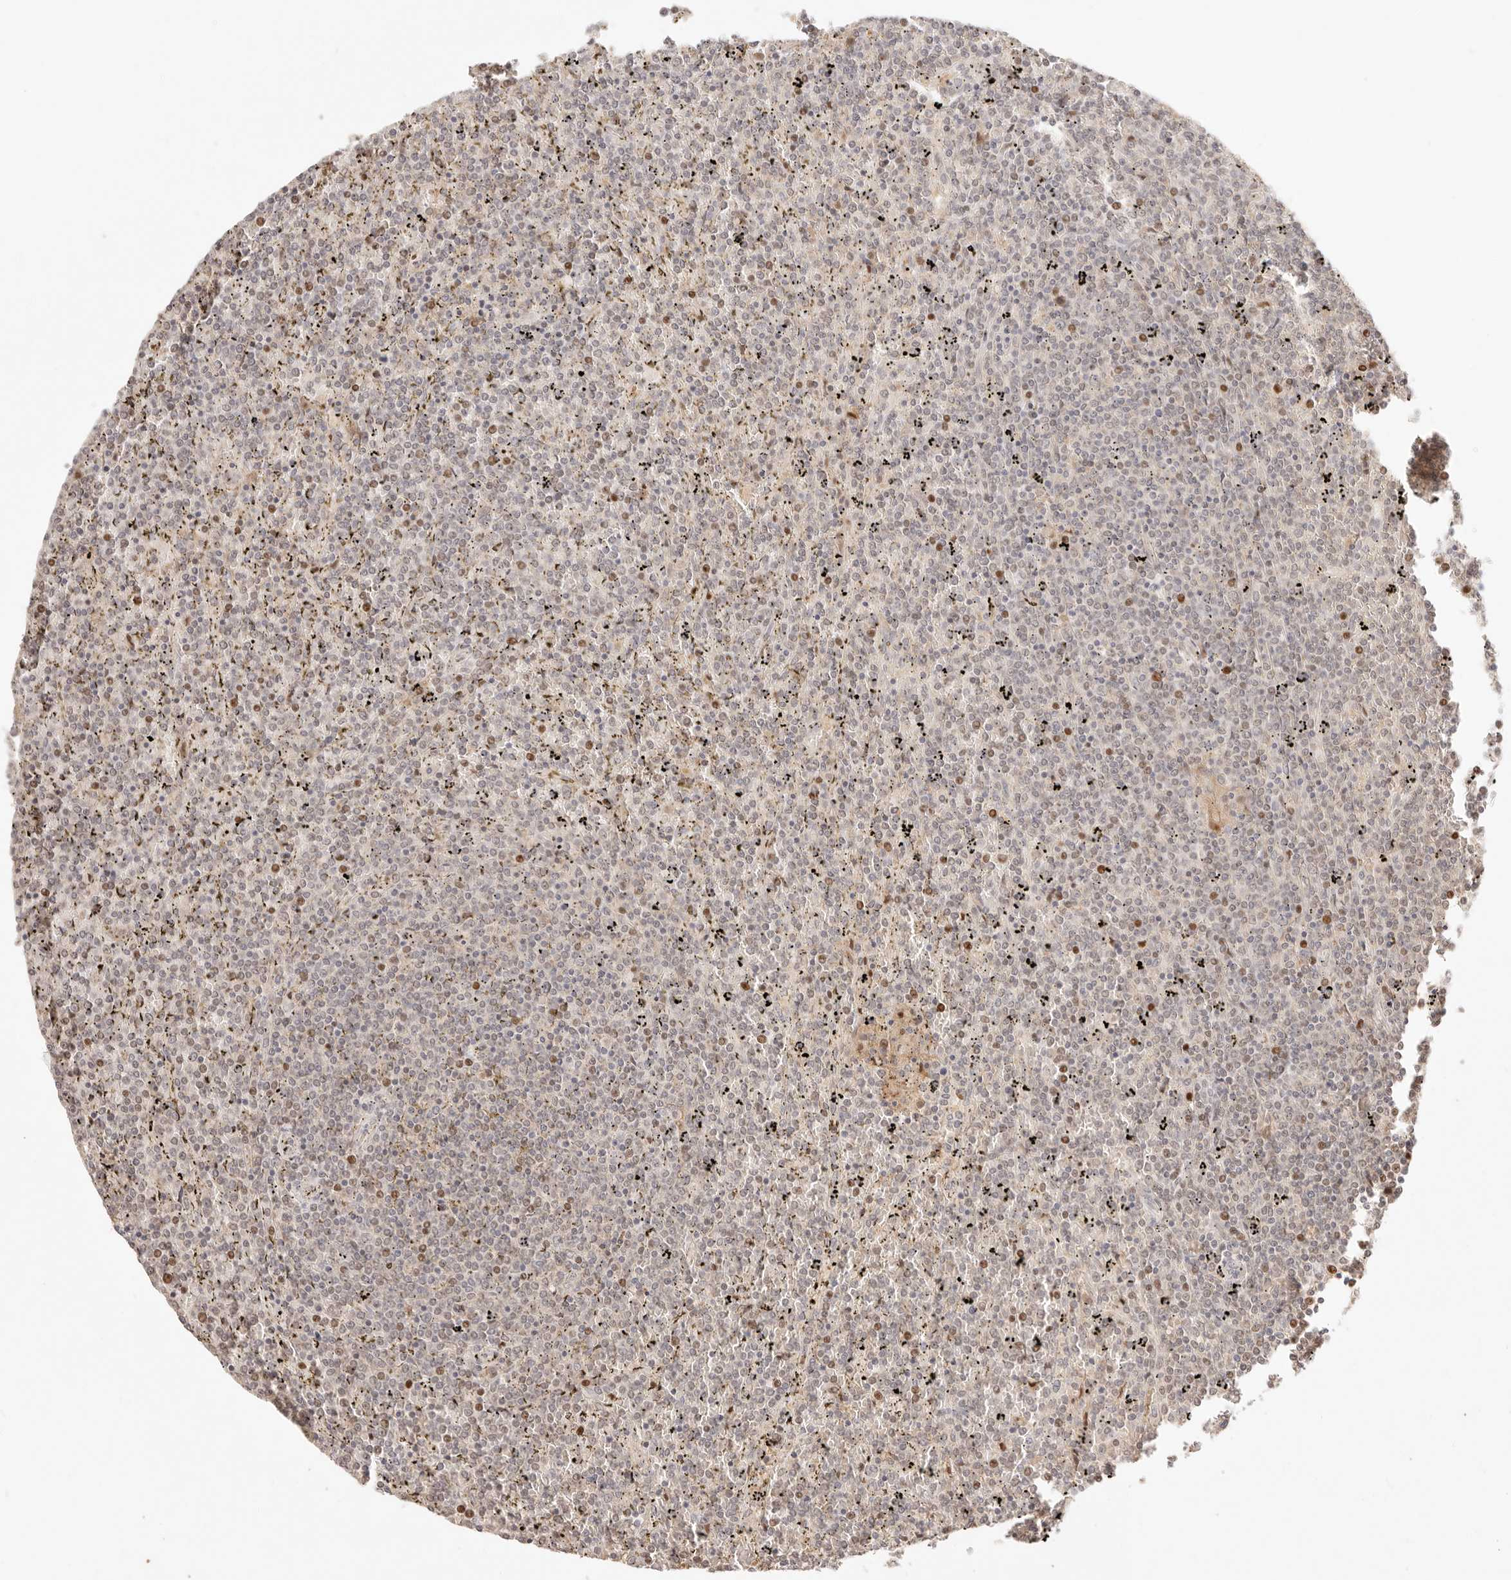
{"staining": {"intensity": "negative", "quantity": "none", "location": "none"}, "tissue": "lymphoma", "cell_type": "Tumor cells", "image_type": "cancer", "snomed": [{"axis": "morphology", "description": "Malignant lymphoma, non-Hodgkin's type, Low grade"}, {"axis": "topography", "description": "Spleen"}], "caption": "There is no significant expression in tumor cells of low-grade malignant lymphoma, non-Hodgkin's type.", "gene": "PHLDA3", "patient": {"sex": "female", "age": 19}}